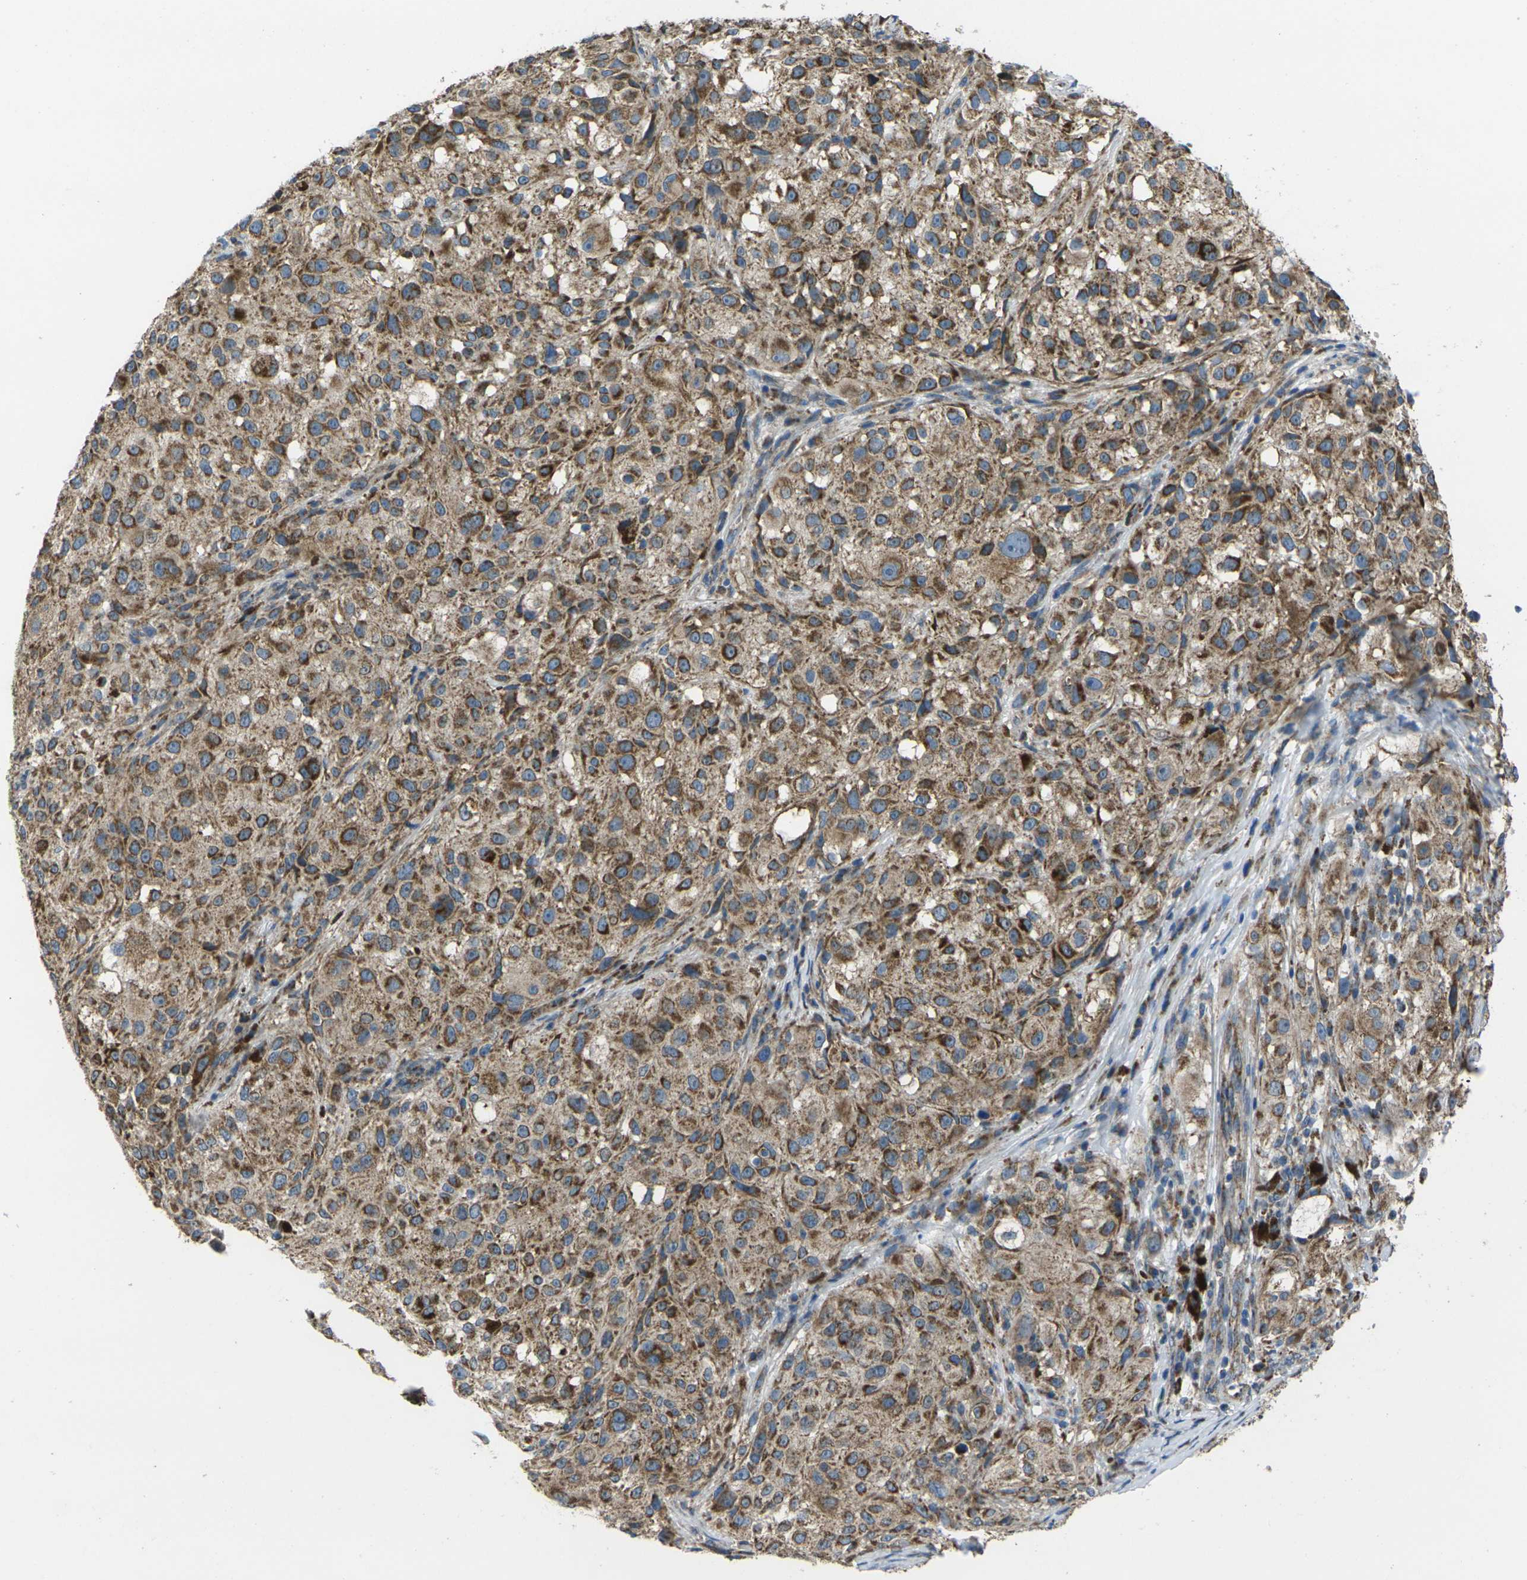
{"staining": {"intensity": "moderate", "quantity": ">75%", "location": "cytoplasmic/membranous"}, "tissue": "melanoma", "cell_type": "Tumor cells", "image_type": "cancer", "snomed": [{"axis": "morphology", "description": "Necrosis, NOS"}, {"axis": "morphology", "description": "Malignant melanoma, NOS"}, {"axis": "topography", "description": "Skin"}], "caption": "IHC histopathology image of human malignant melanoma stained for a protein (brown), which demonstrates medium levels of moderate cytoplasmic/membranous expression in approximately >75% of tumor cells.", "gene": "TMEM120B", "patient": {"sex": "female", "age": 87}}